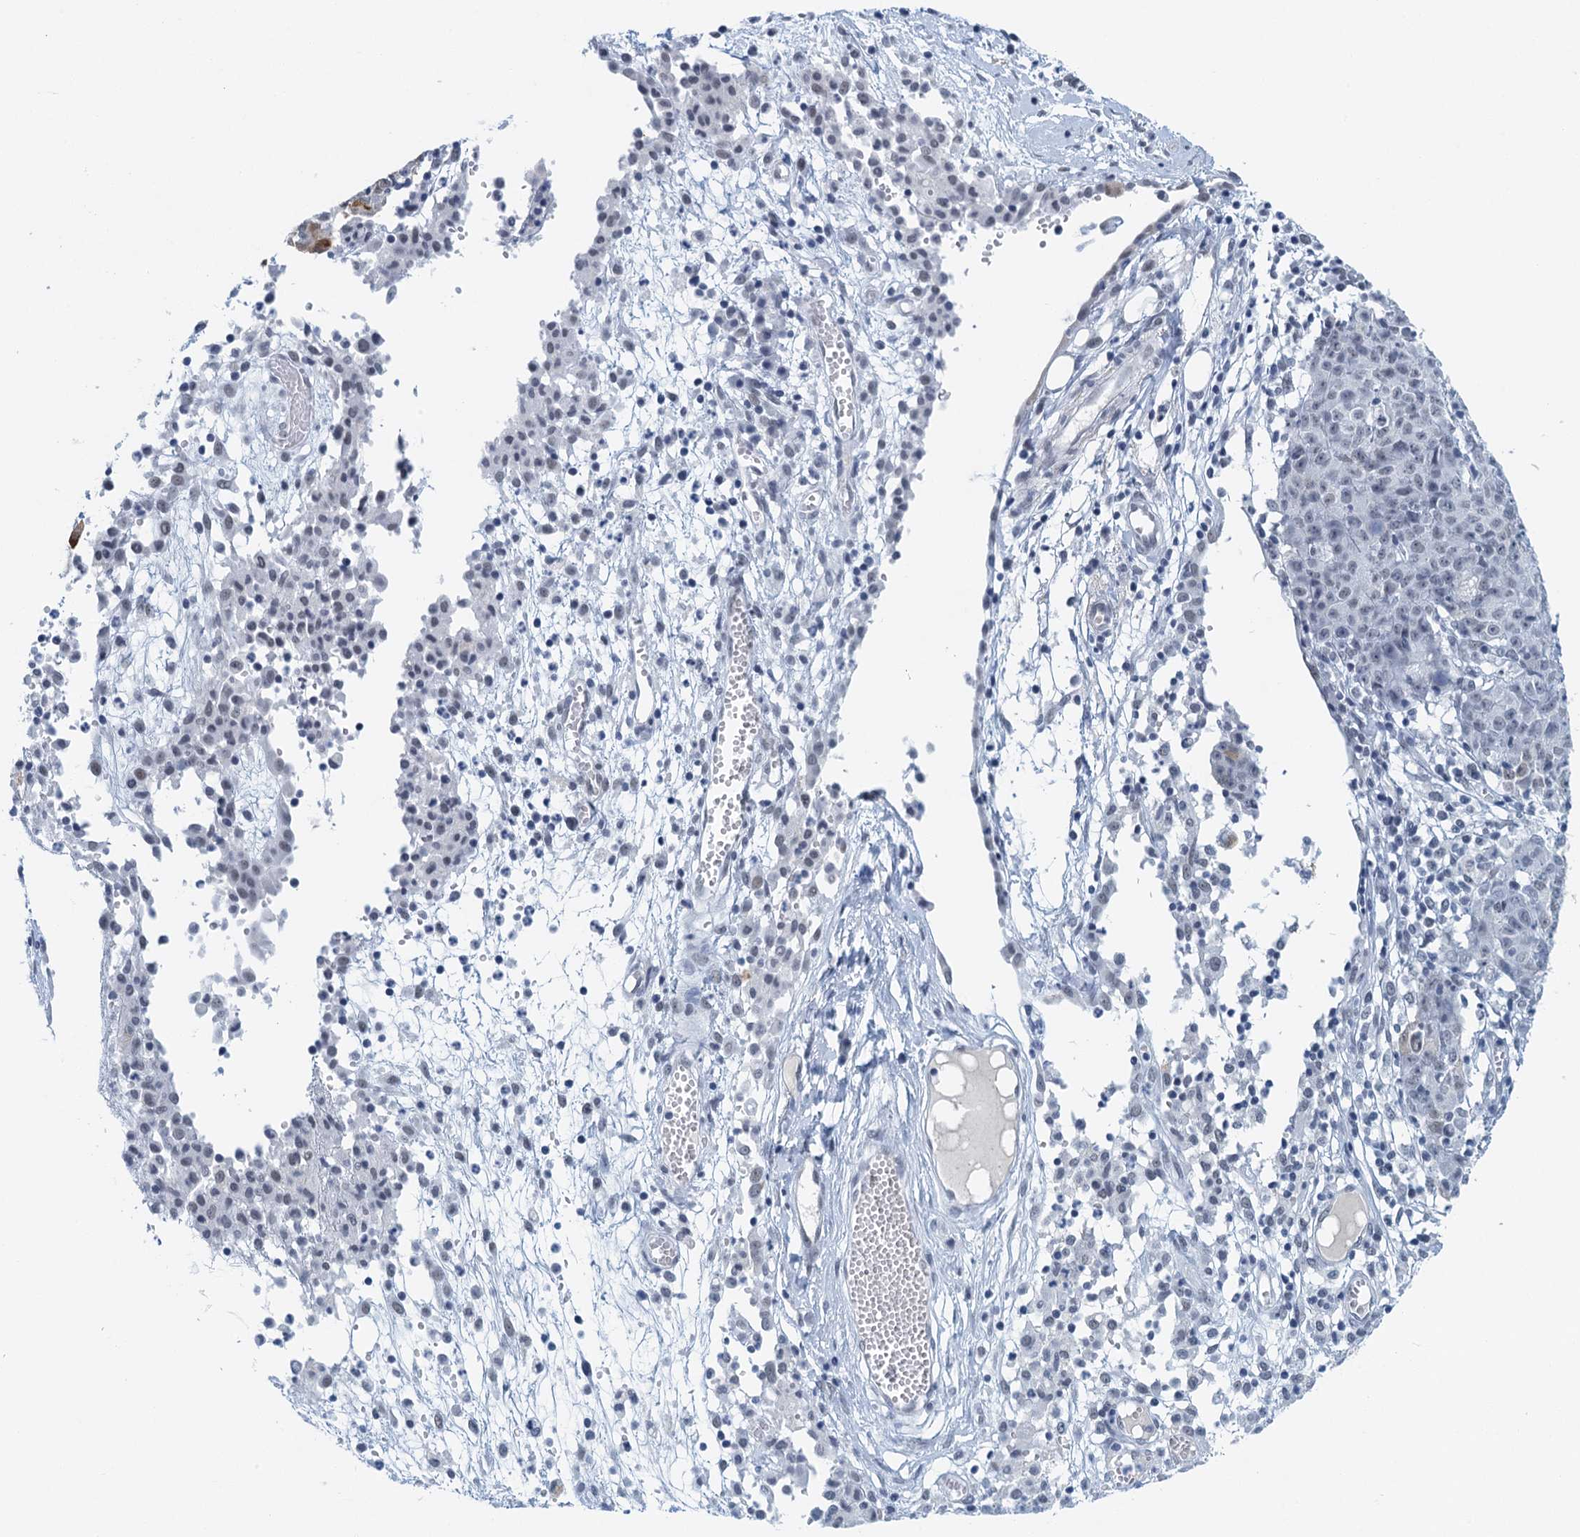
{"staining": {"intensity": "strong", "quantity": "<25%", "location": "cytoplasmic/membranous,nuclear"}, "tissue": "ovarian cancer", "cell_type": "Tumor cells", "image_type": "cancer", "snomed": [{"axis": "morphology", "description": "Carcinoma, endometroid"}, {"axis": "topography", "description": "Ovary"}], "caption": "Immunohistochemistry photomicrograph of neoplastic tissue: ovarian cancer stained using immunohistochemistry shows medium levels of strong protein expression localized specifically in the cytoplasmic/membranous and nuclear of tumor cells, appearing as a cytoplasmic/membranous and nuclear brown color.", "gene": "EPS8L1", "patient": {"sex": "female", "age": 42}}